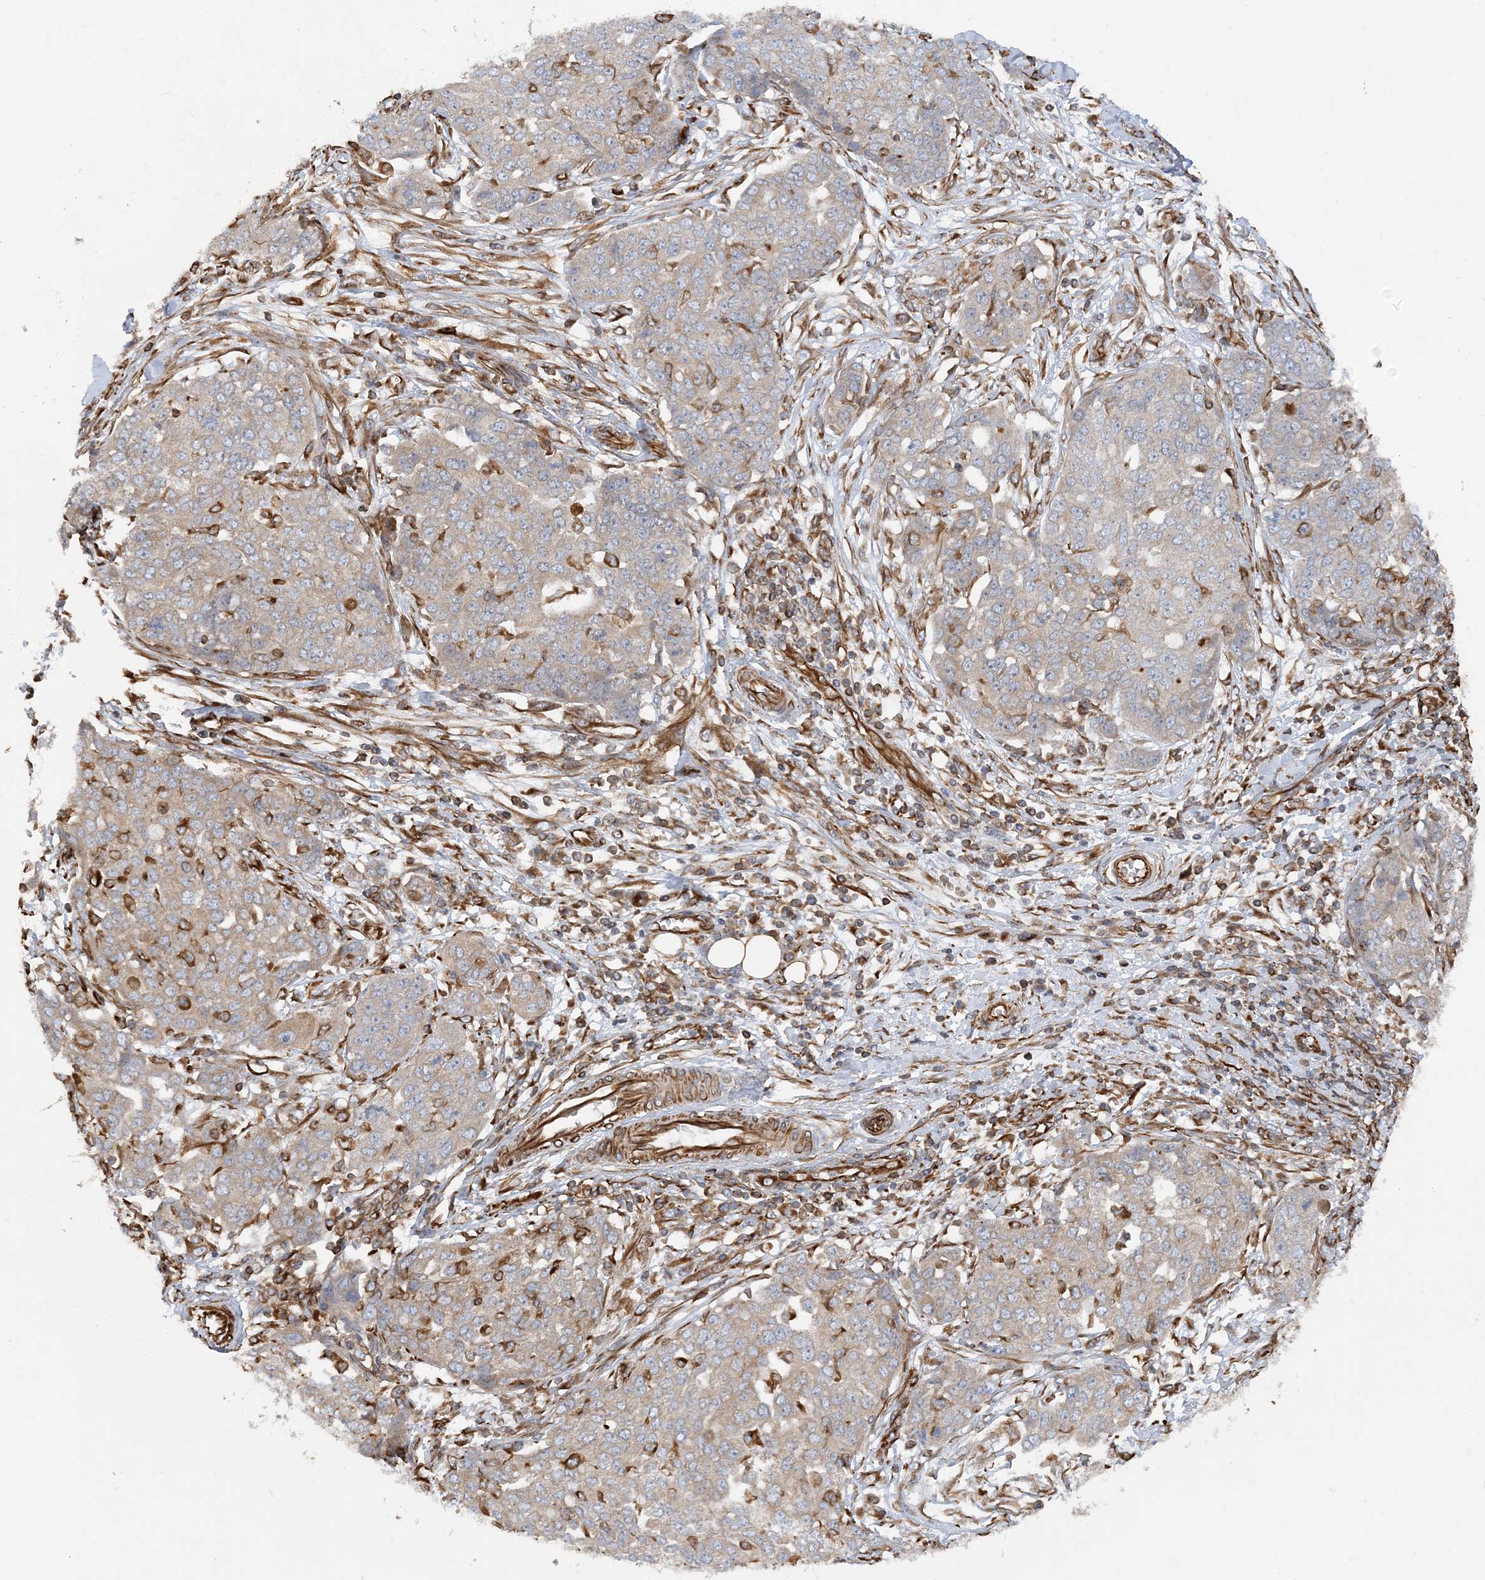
{"staining": {"intensity": "weak", "quantity": "25%-75%", "location": "cytoplasmic/membranous"}, "tissue": "ovarian cancer", "cell_type": "Tumor cells", "image_type": "cancer", "snomed": [{"axis": "morphology", "description": "Cystadenocarcinoma, serous, NOS"}, {"axis": "topography", "description": "Soft tissue"}, {"axis": "topography", "description": "Ovary"}], "caption": "Weak cytoplasmic/membranous staining is seen in approximately 25%-75% of tumor cells in ovarian cancer (serous cystadenocarcinoma). The staining was performed using DAB (3,3'-diaminobenzidine) to visualize the protein expression in brown, while the nuclei were stained in blue with hematoxylin (Magnification: 20x).", "gene": "FAM114A2", "patient": {"sex": "female", "age": 57}}